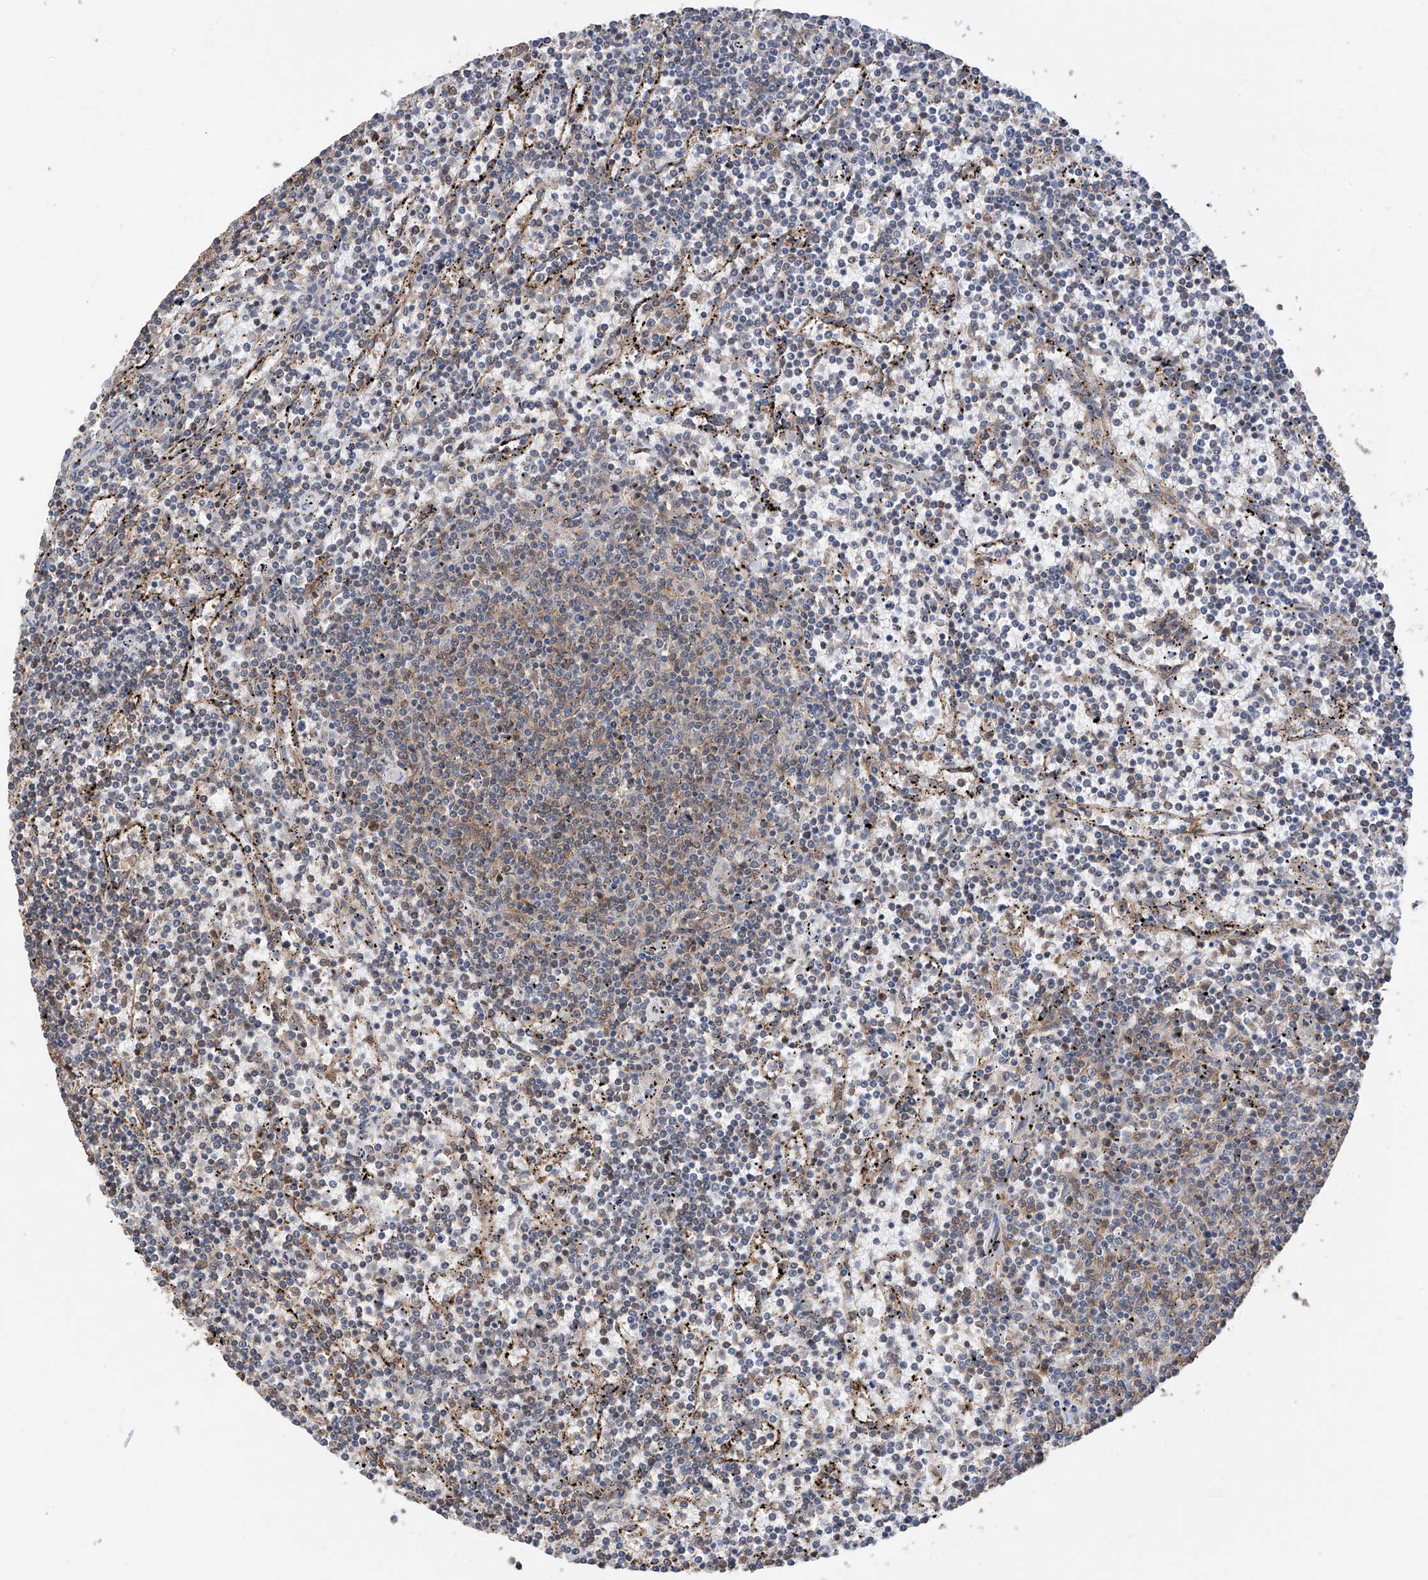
{"staining": {"intensity": "weak", "quantity": "<25%", "location": "cytoplasmic/membranous"}, "tissue": "lymphoma", "cell_type": "Tumor cells", "image_type": "cancer", "snomed": [{"axis": "morphology", "description": "Malignant lymphoma, non-Hodgkin's type, Low grade"}, {"axis": "topography", "description": "Spleen"}], "caption": "Tumor cells are negative for protein expression in human low-grade malignant lymphoma, non-Hodgkin's type.", "gene": "RPAIN", "patient": {"sex": "female", "age": 50}}